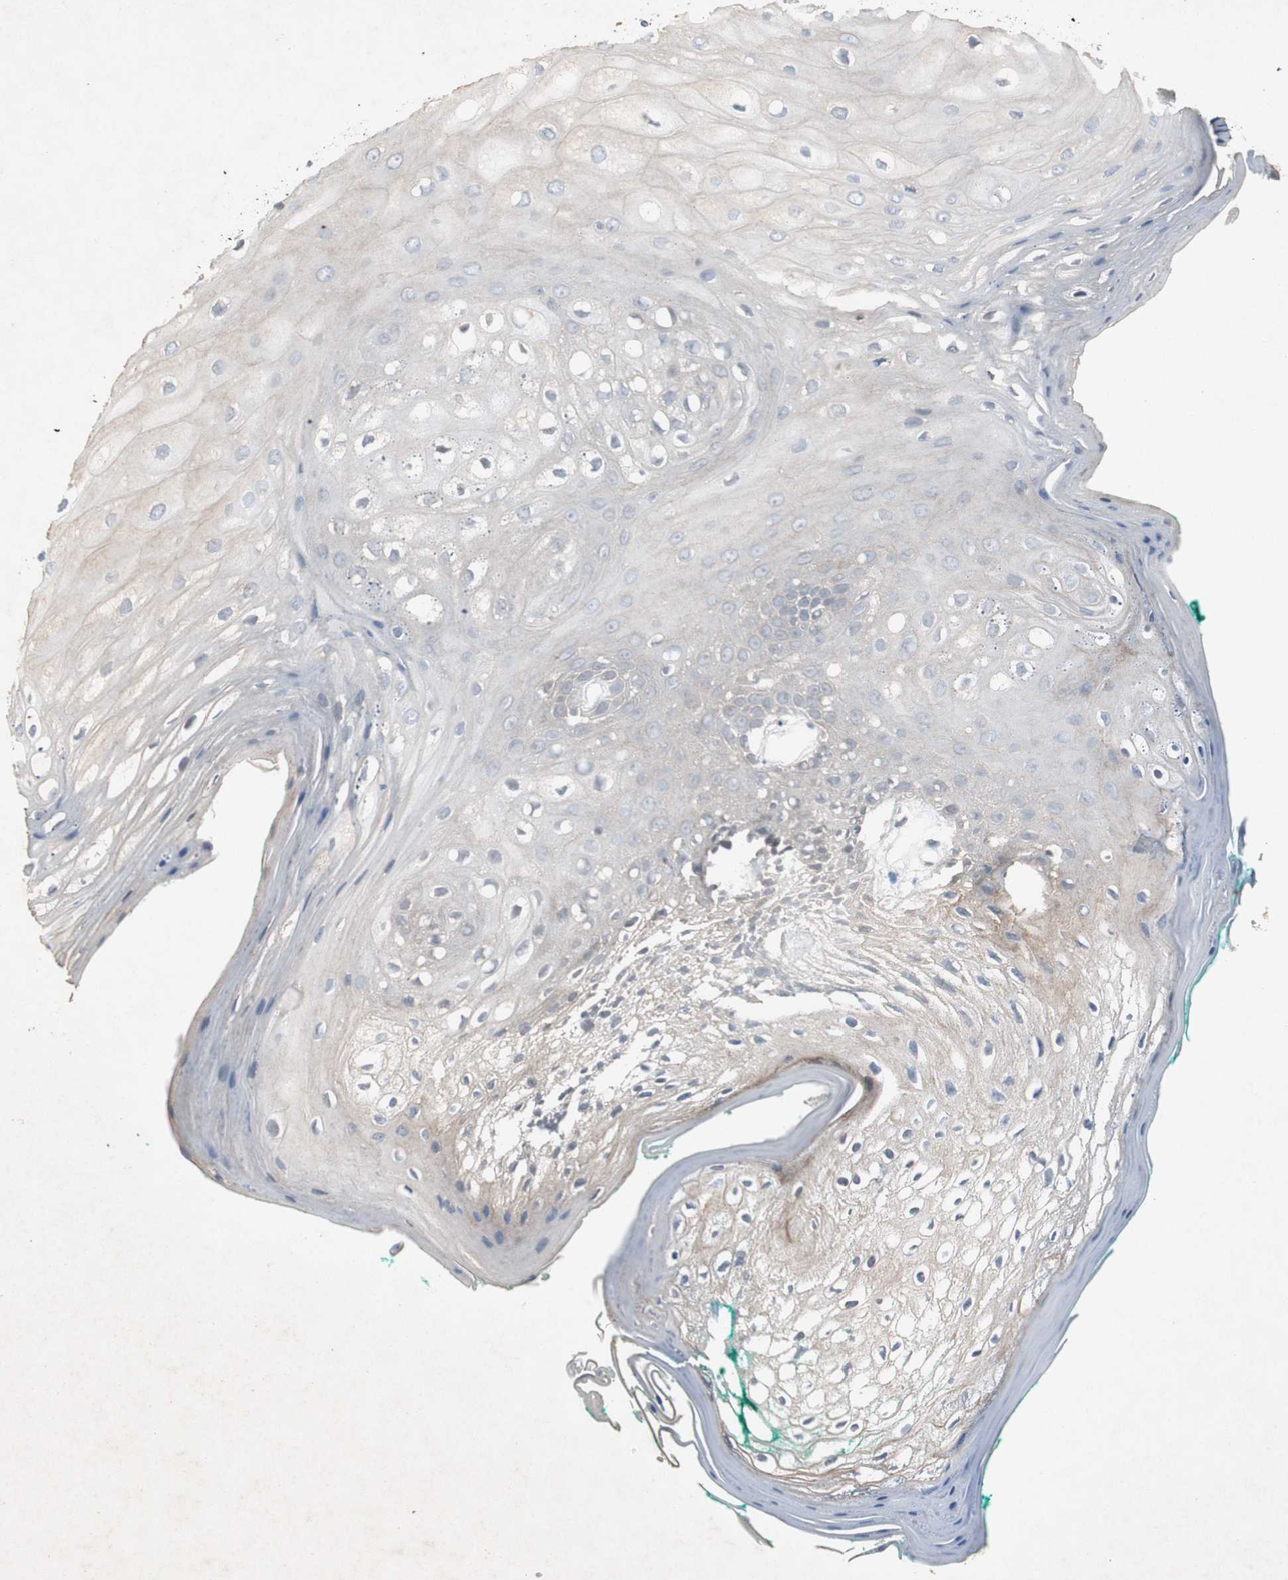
{"staining": {"intensity": "weak", "quantity": "<25%", "location": "cytoplasmic/membranous"}, "tissue": "oral mucosa", "cell_type": "Squamous epithelial cells", "image_type": "normal", "snomed": [{"axis": "morphology", "description": "Normal tissue, NOS"}, {"axis": "morphology", "description": "Squamous cell carcinoma, NOS"}, {"axis": "topography", "description": "Skeletal muscle"}, {"axis": "topography", "description": "Oral tissue"}, {"axis": "topography", "description": "Head-Neck"}], "caption": "Protein analysis of benign oral mucosa displays no significant expression in squamous epithelial cells. (DAB (3,3'-diaminobenzidine) IHC with hematoxylin counter stain).", "gene": "ZNF396", "patient": {"sex": "female", "age": 84}}